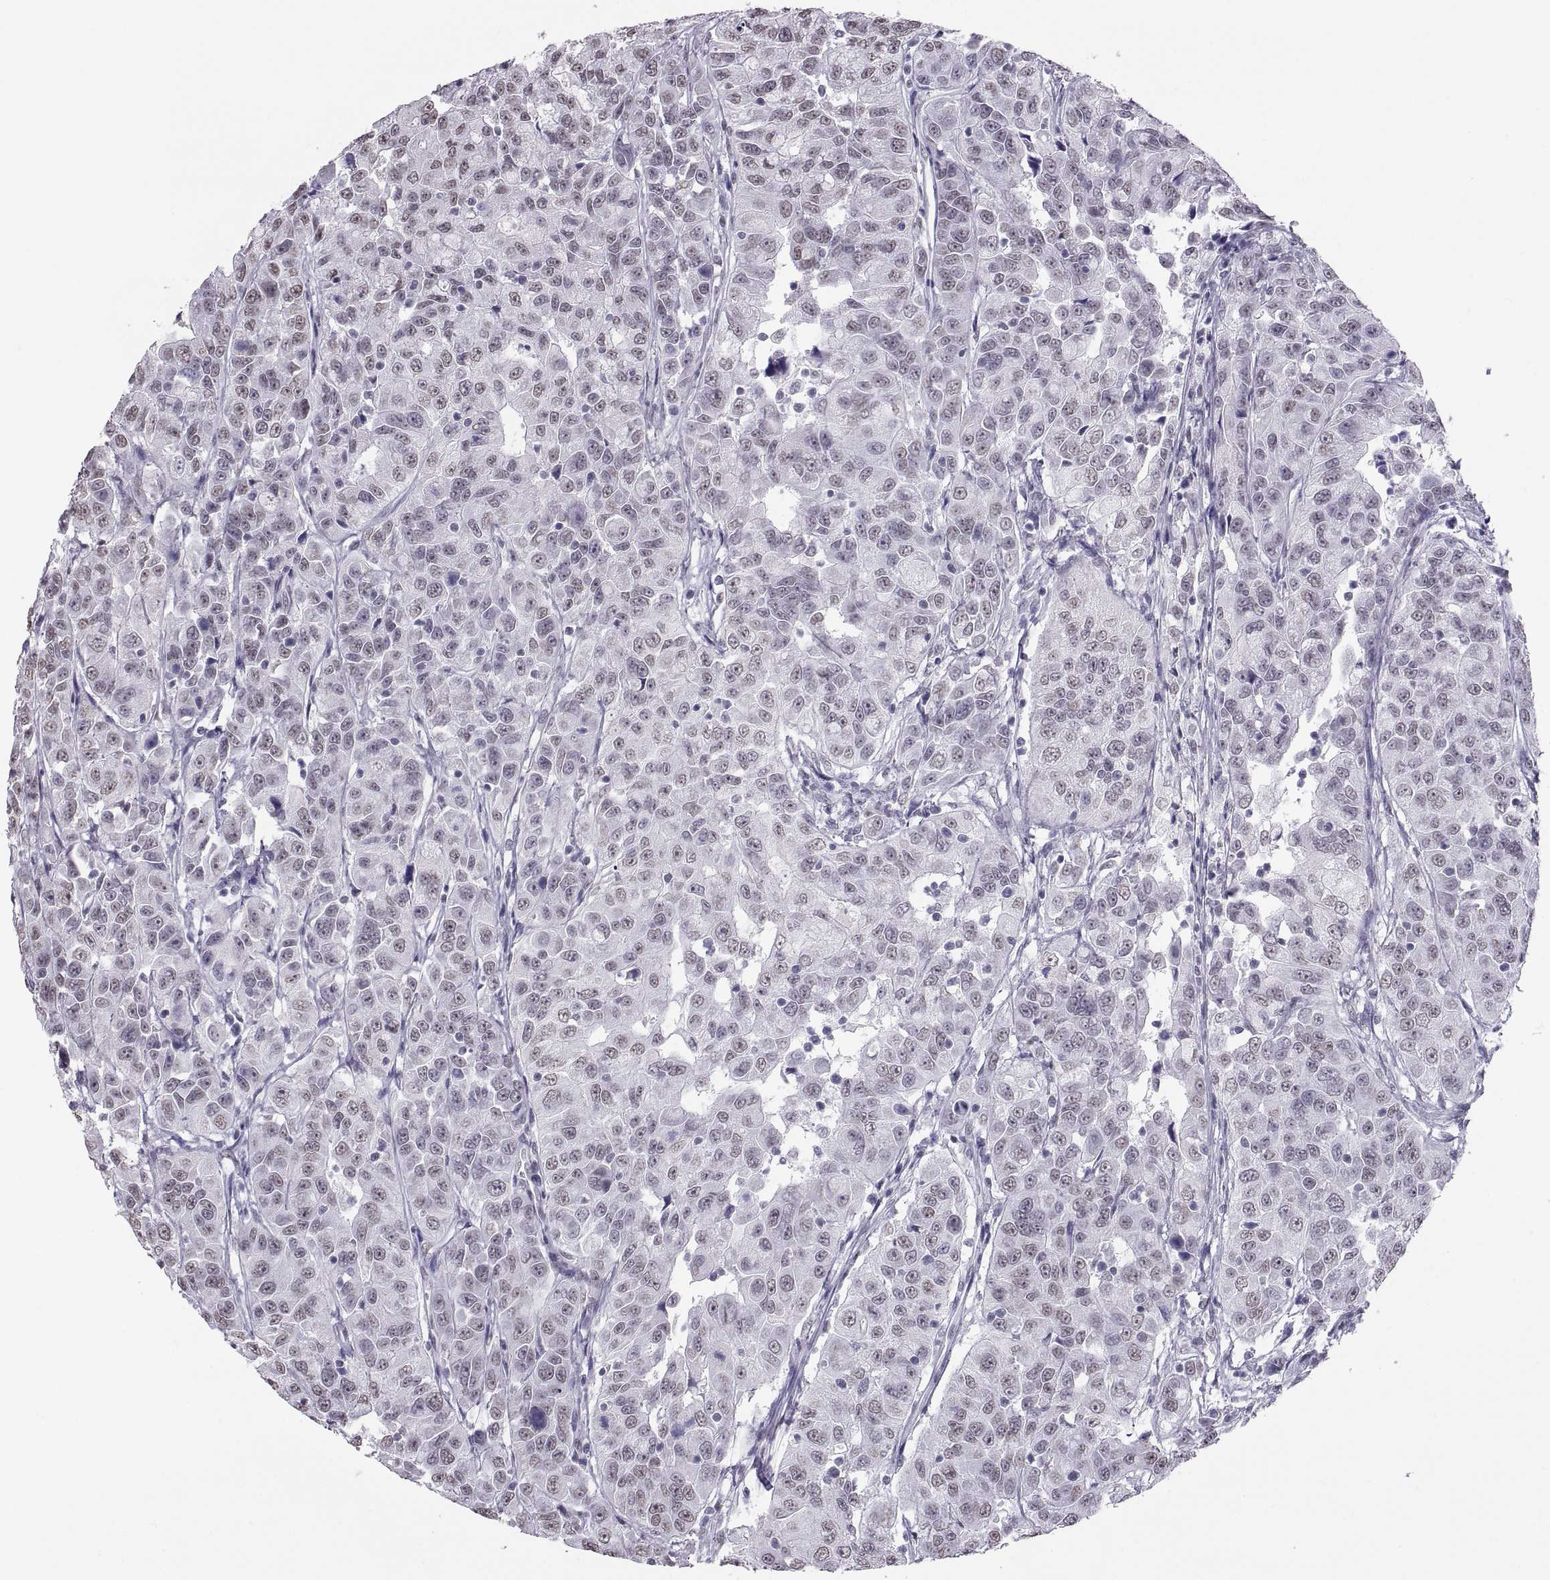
{"staining": {"intensity": "negative", "quantity": "none", "location": "none"}, "tissue": "urothelial cancer", "cell_type": "Tumor cells", "image_type": "cancer", "snomed": [{"axis": "morphology", "description": "Urothelial carcinoma, NOS"}, {"axis": "morphology", "description": "Urothelial carcinoma, High grade"}, {"axis": "topography", "description": "Urinary bladder"}], "caption": "IHC of human urothelial cancer shows no staining in tumor cells.", "gene": "CARTPT", "patient": {"sex": "female", "age": 73}}